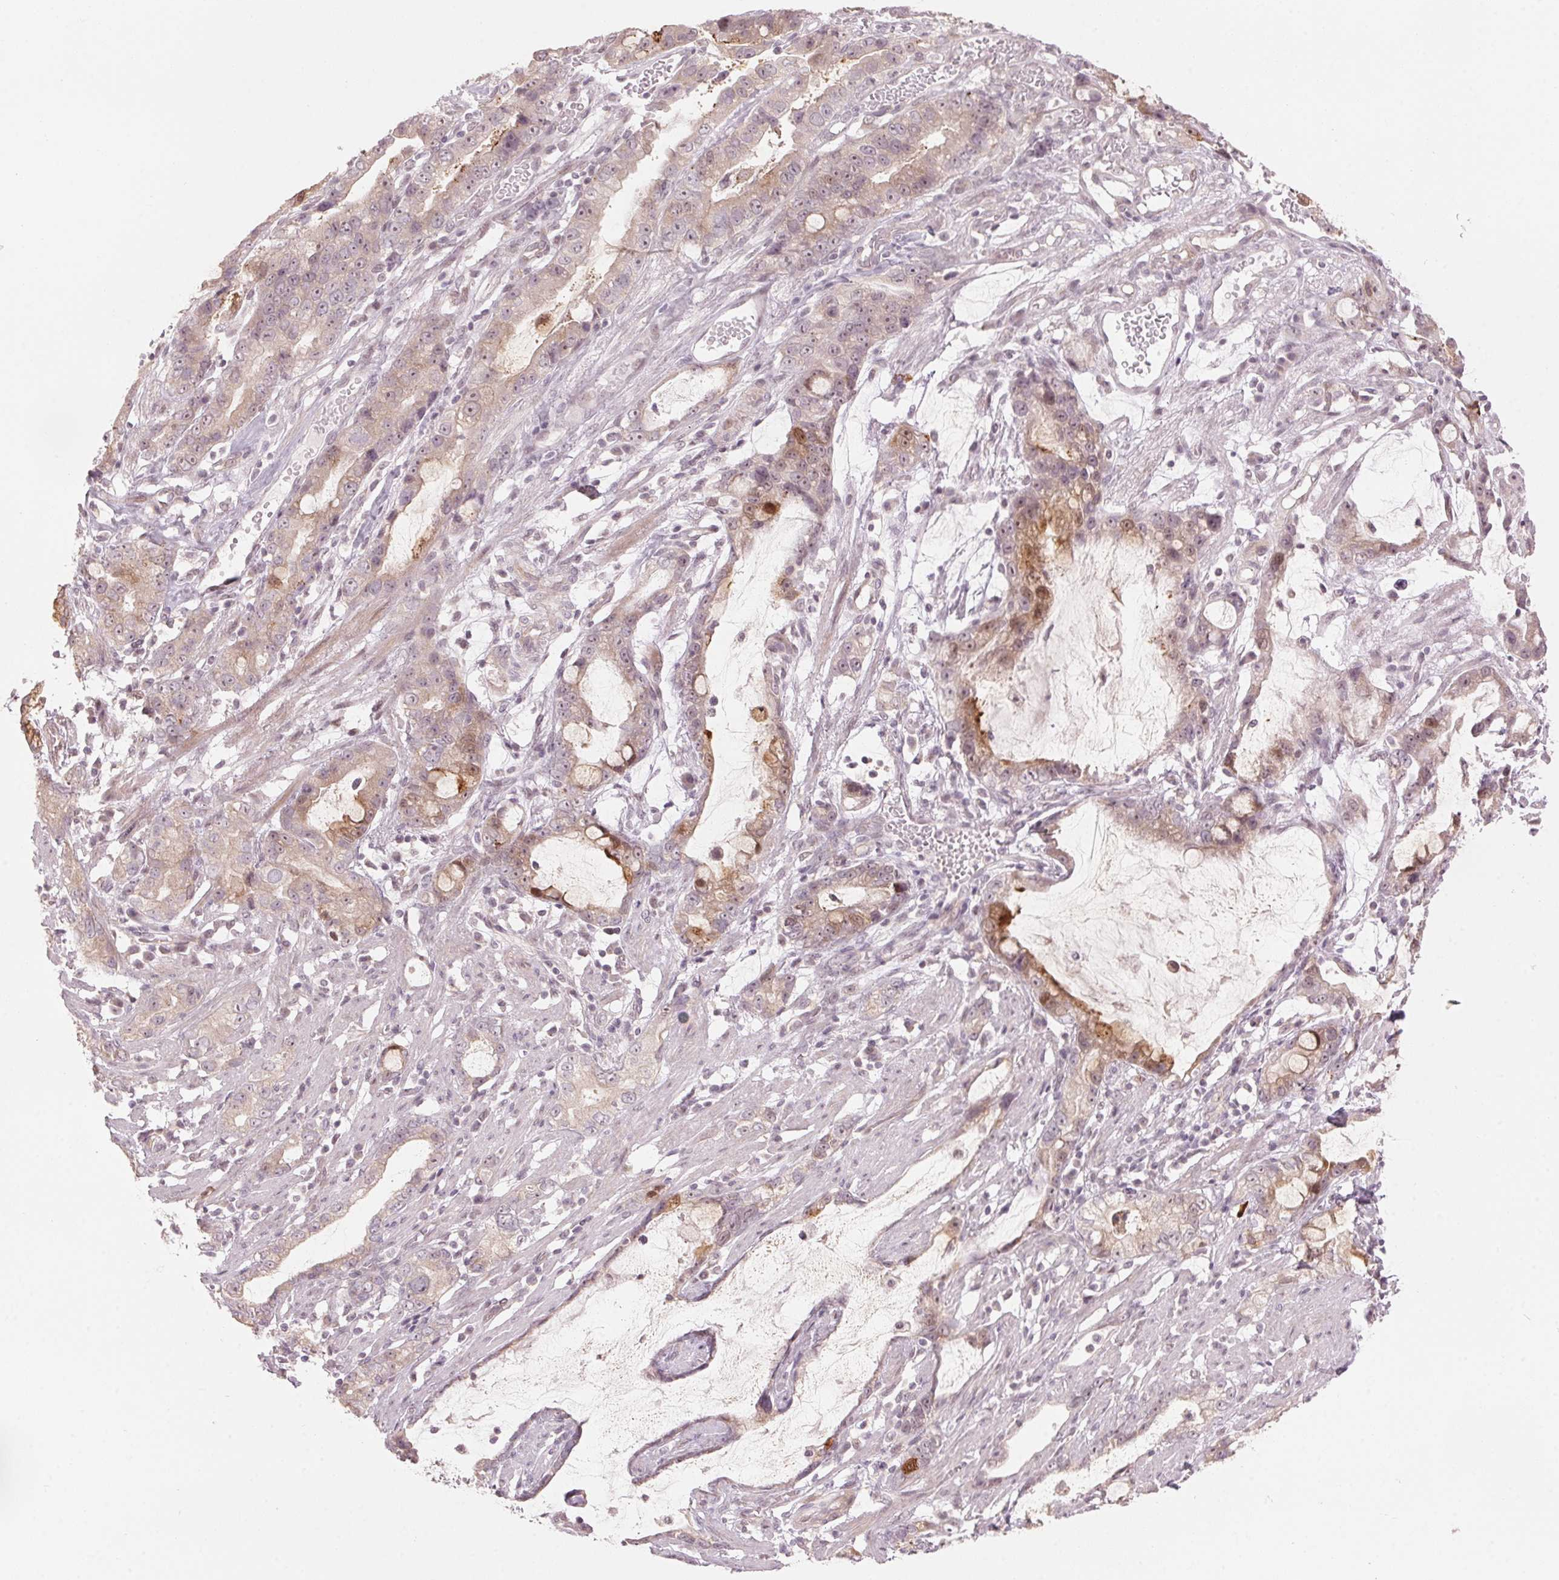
{"staining": {"intensity": "moderate", "quantity": "<25%", "location": "cytoplasmic/membranous"}, "tissue": "stomach cancer", "cell_type": "Tumor cells", "image_type": "cancer", "snomed": [{"axis": "morphology", "description": "Adenocarcinoma, NOS"}, {"axis": "topography", "description": "Stomach"}], "caption": "Protein analysis of stomach cancer tissue exhibits moderate cytoplasmic/membranous staining in approximately <25% of tumor cells. The staining was performed using DAB (3,3'-diaminobenzidine), with brown indicating positive protein expression. Nuclei are stained blue with hematoxylin.", "gene": "TMED6", "patient": {"sex": "male", "age": 55}}